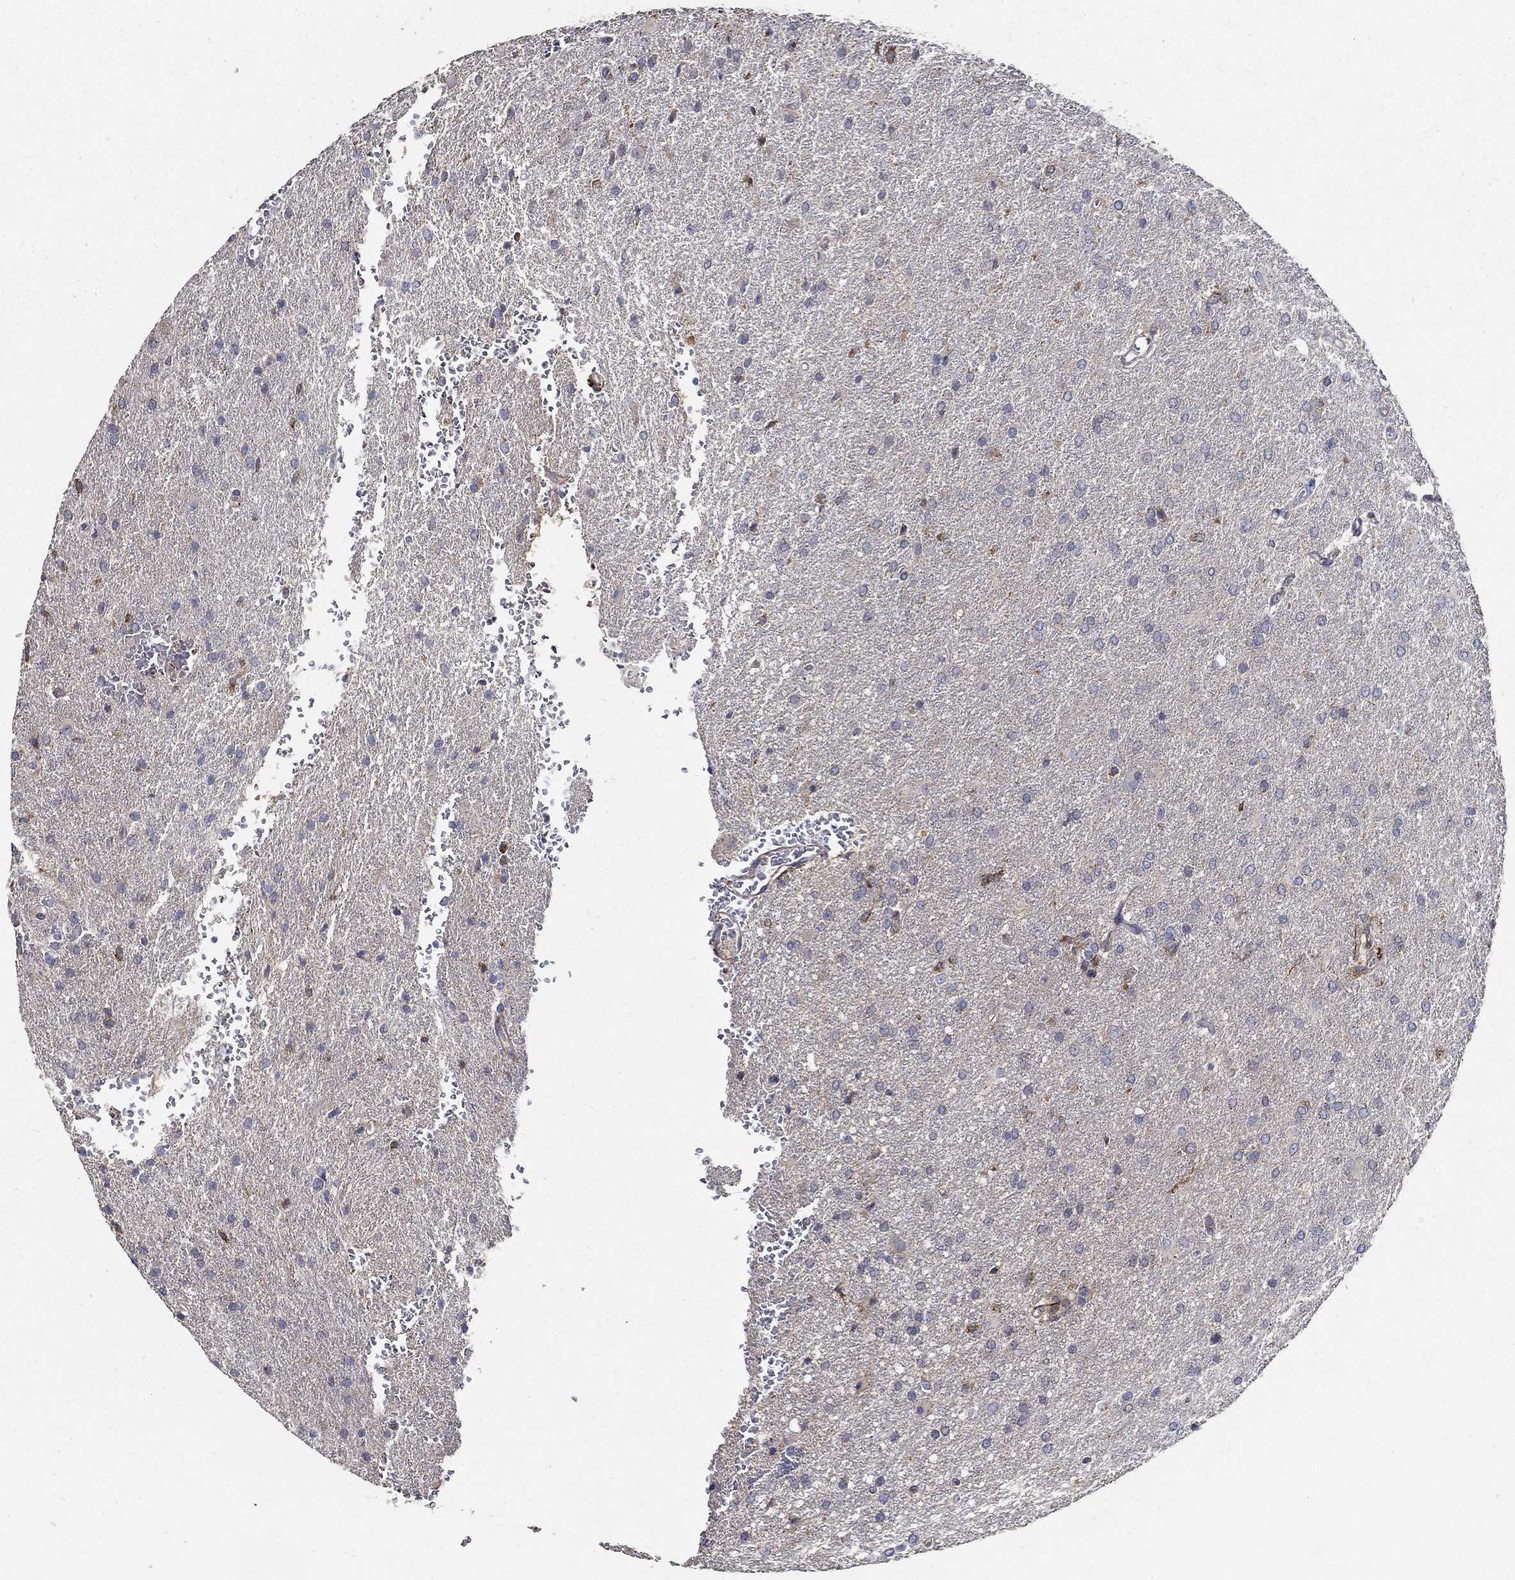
{"staining": {"intensity": "negative", "quantity": "none", "location": "none"}, "tissue": "glioma", "cell_type": "Tumor cells", "image_type": "cancer", "snomed": [{"axis": "morphology", "description": "Glioma, malignant, High grade"}, {"axis": "topography", "description": "Brain"}], "caption": "Tumor cells are negative for brown protein staining in malignant glioma (high-grade).", "gene": "EMILIN3", "patient": {"sex": "male", "age": 68}}